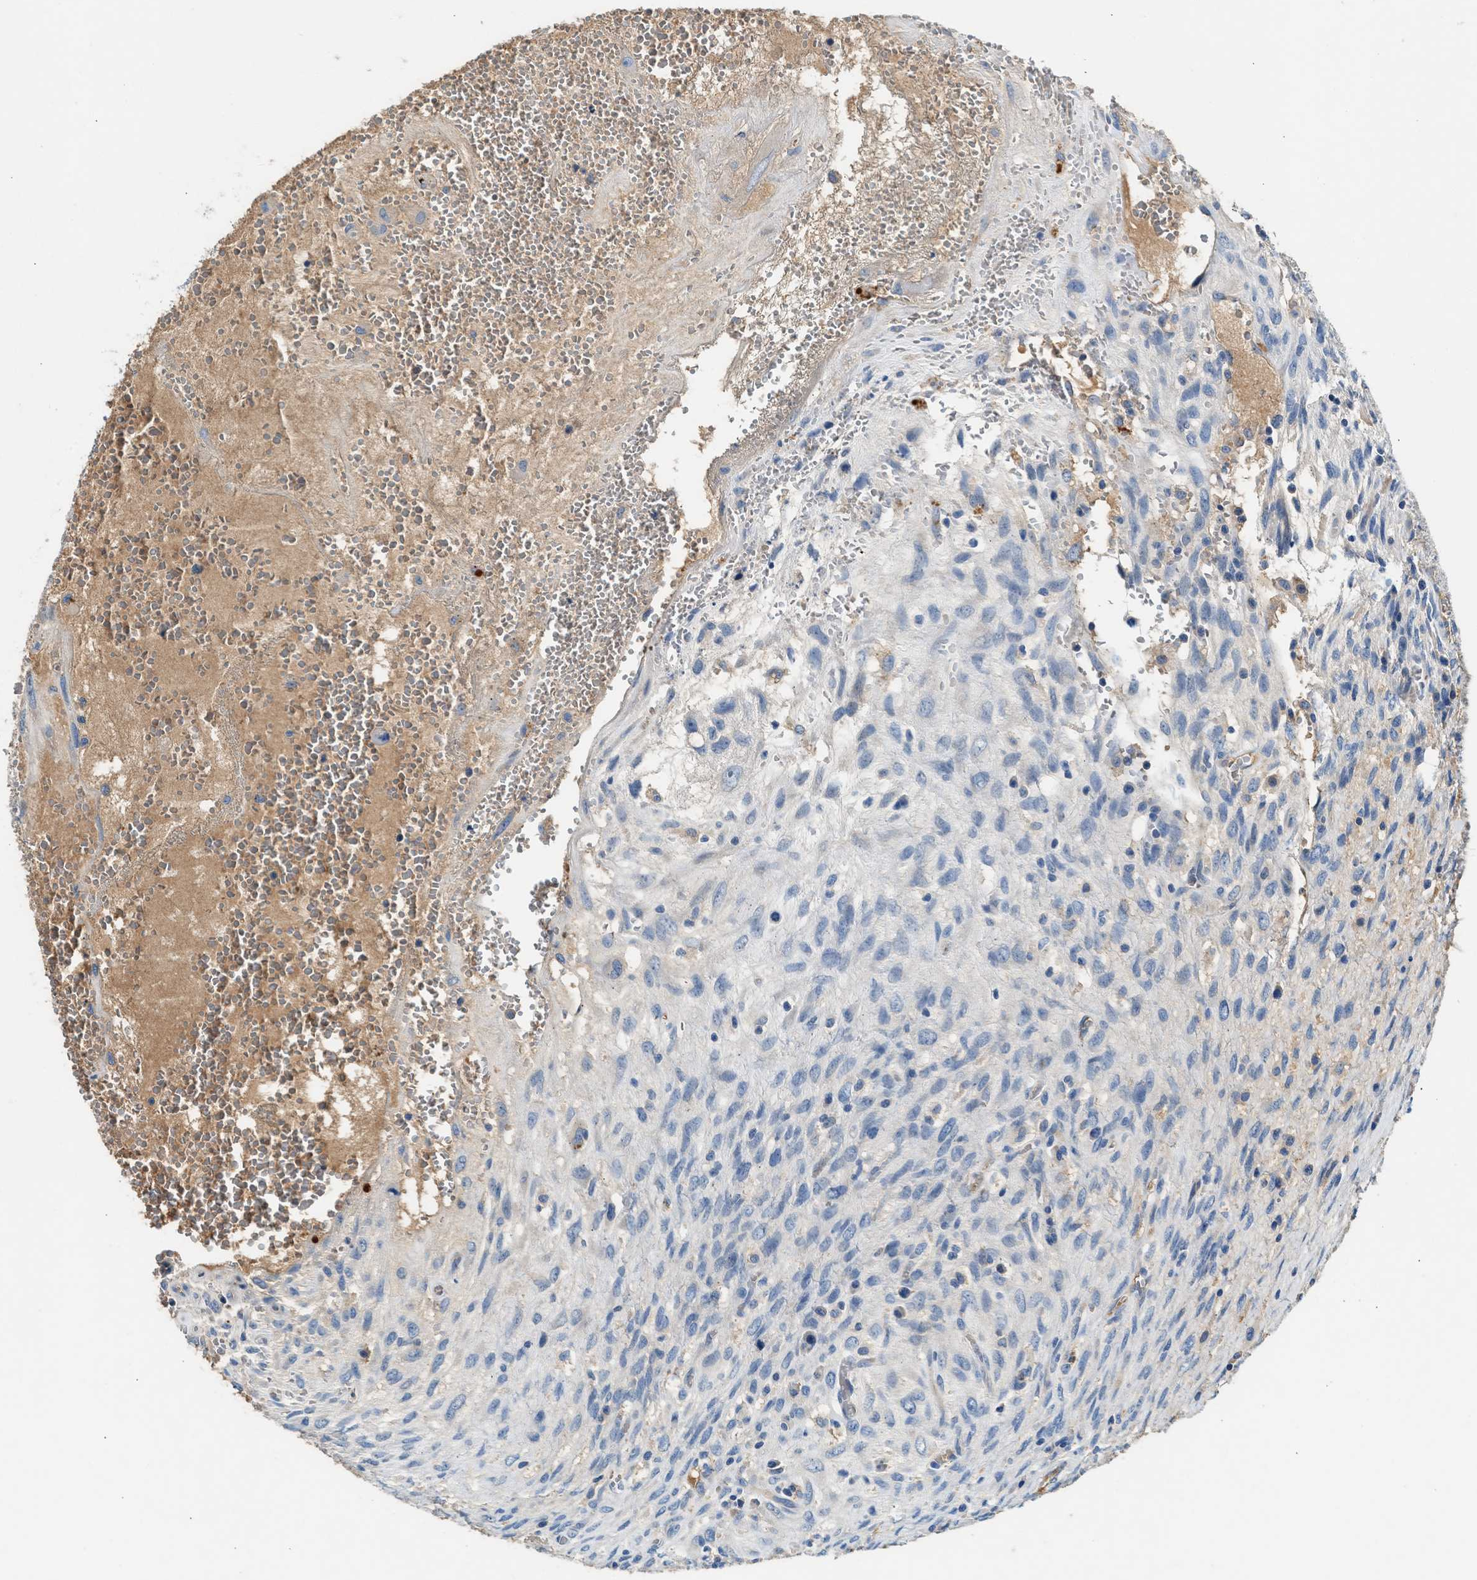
{"staining": {"intensity": "negative", "quantity": "none", "location": "none"}, "tissue": "testis cancer", "cell_type": "Tumor cells", "image_type": "cancer", "snomed": [{"axis": "morphology", "description": "Carcinoma, Embryonal, NOS"}, {"axis": "topography", "description": "Testis"}], "caption": "This is a histopathology image of immunohistochemistry staining of testis cancer (embryonal carcinoma), which shows no expression in tumor cells.", "gene": "RWDD2B", "patient": {"sex": "male", "age": 28}}